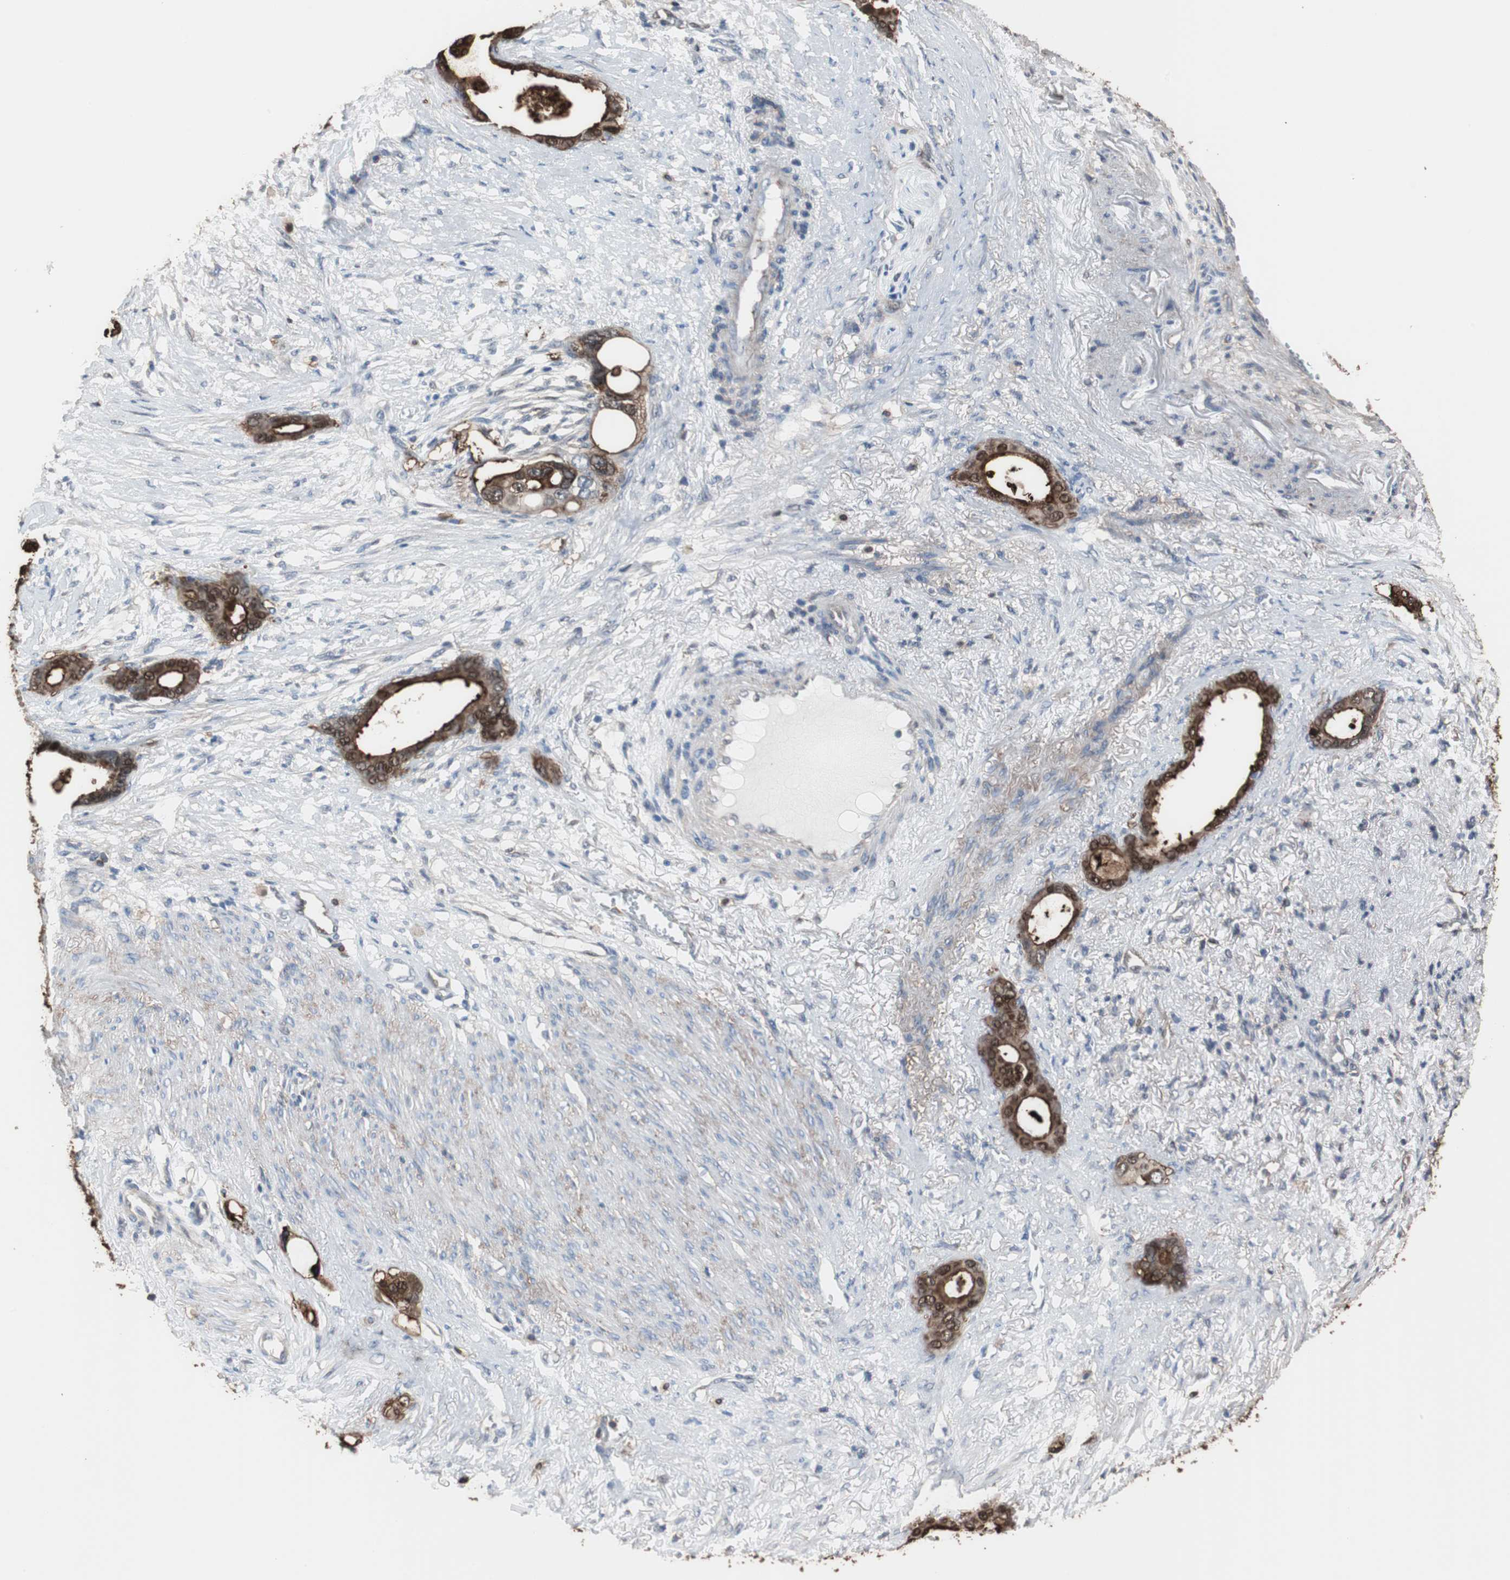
{"staining": {"intensity": "strong", "quantity": ">75%", "location": "cytoplasmic/membranous,nuclear"}, "tissue": "stomach cancer", "cell_type": "Tumor cells", "image_type": "cancer", "snomed": [{"axis": "morphology", "description": "Adenocarcinoma, NOS"}, {"axis": "topography", "description": "Stomach"}], "caption": "Tumor cells display strong cytoplasmic/membranous and nuclear expression in about >75% of cells in stomach adenocarcinoma.", "gene": "ANXA4", "patient": {"sex": "female", "age": 75}}